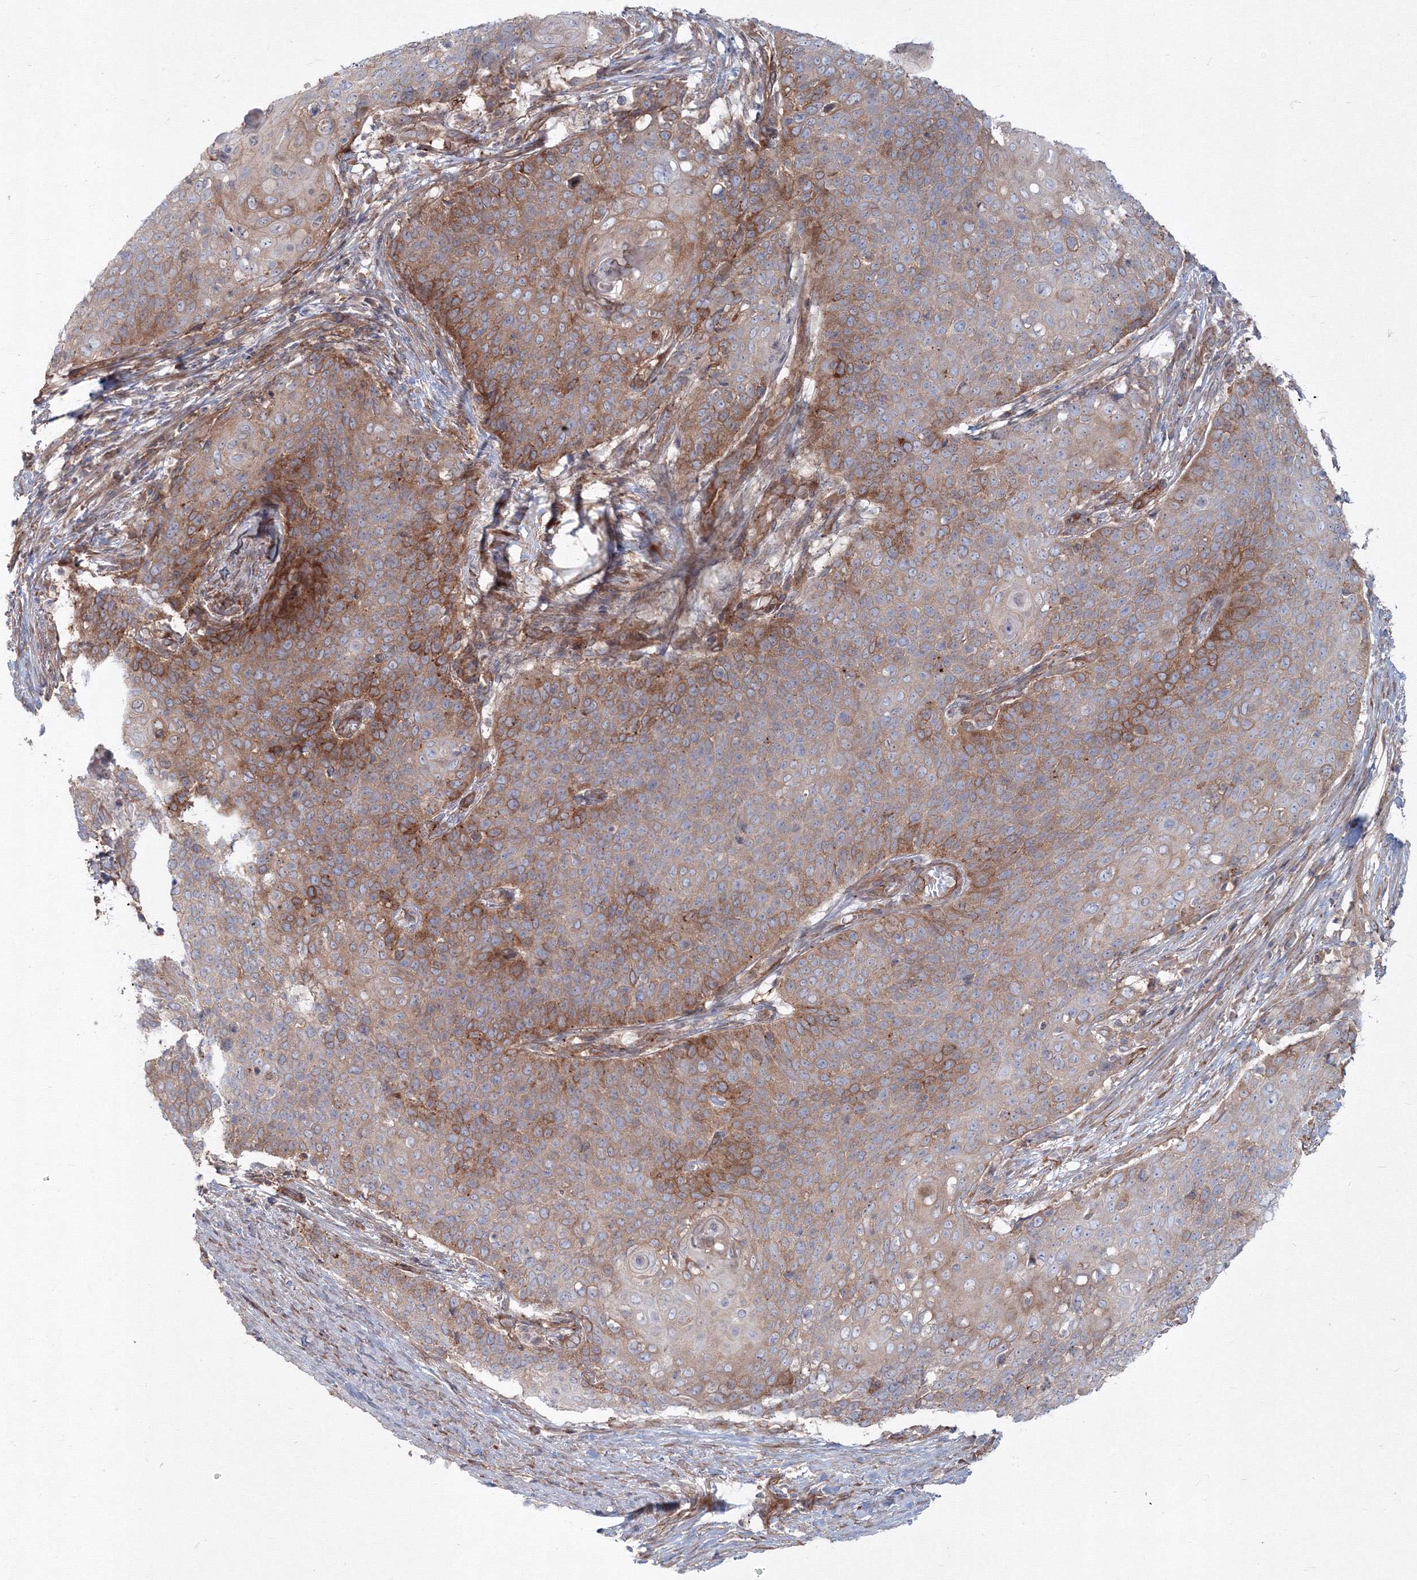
{"staining": {"intensity": "moderate", "quantity": "<25%", "location": "cytoplasmic/membranous"}, "tissue": "cervical cancer", "cell_type": "Tumor cells", "image_type": "cancer", "snomed": [{"axis": "morphology", "description": "Squamous cell carcinoma, NOS"}, {"axis": "topography", "description": "Cervix"}], "caption": "Immunohistochemical staining of human squamous cell carcinoma (cervical) displays low levels of moderate cytoplasmic/membranous protein expression in approximately <25% of tumor cells.", "gene": "SH3PXD2A", "patient": {"sex": "female", "age": 39}}